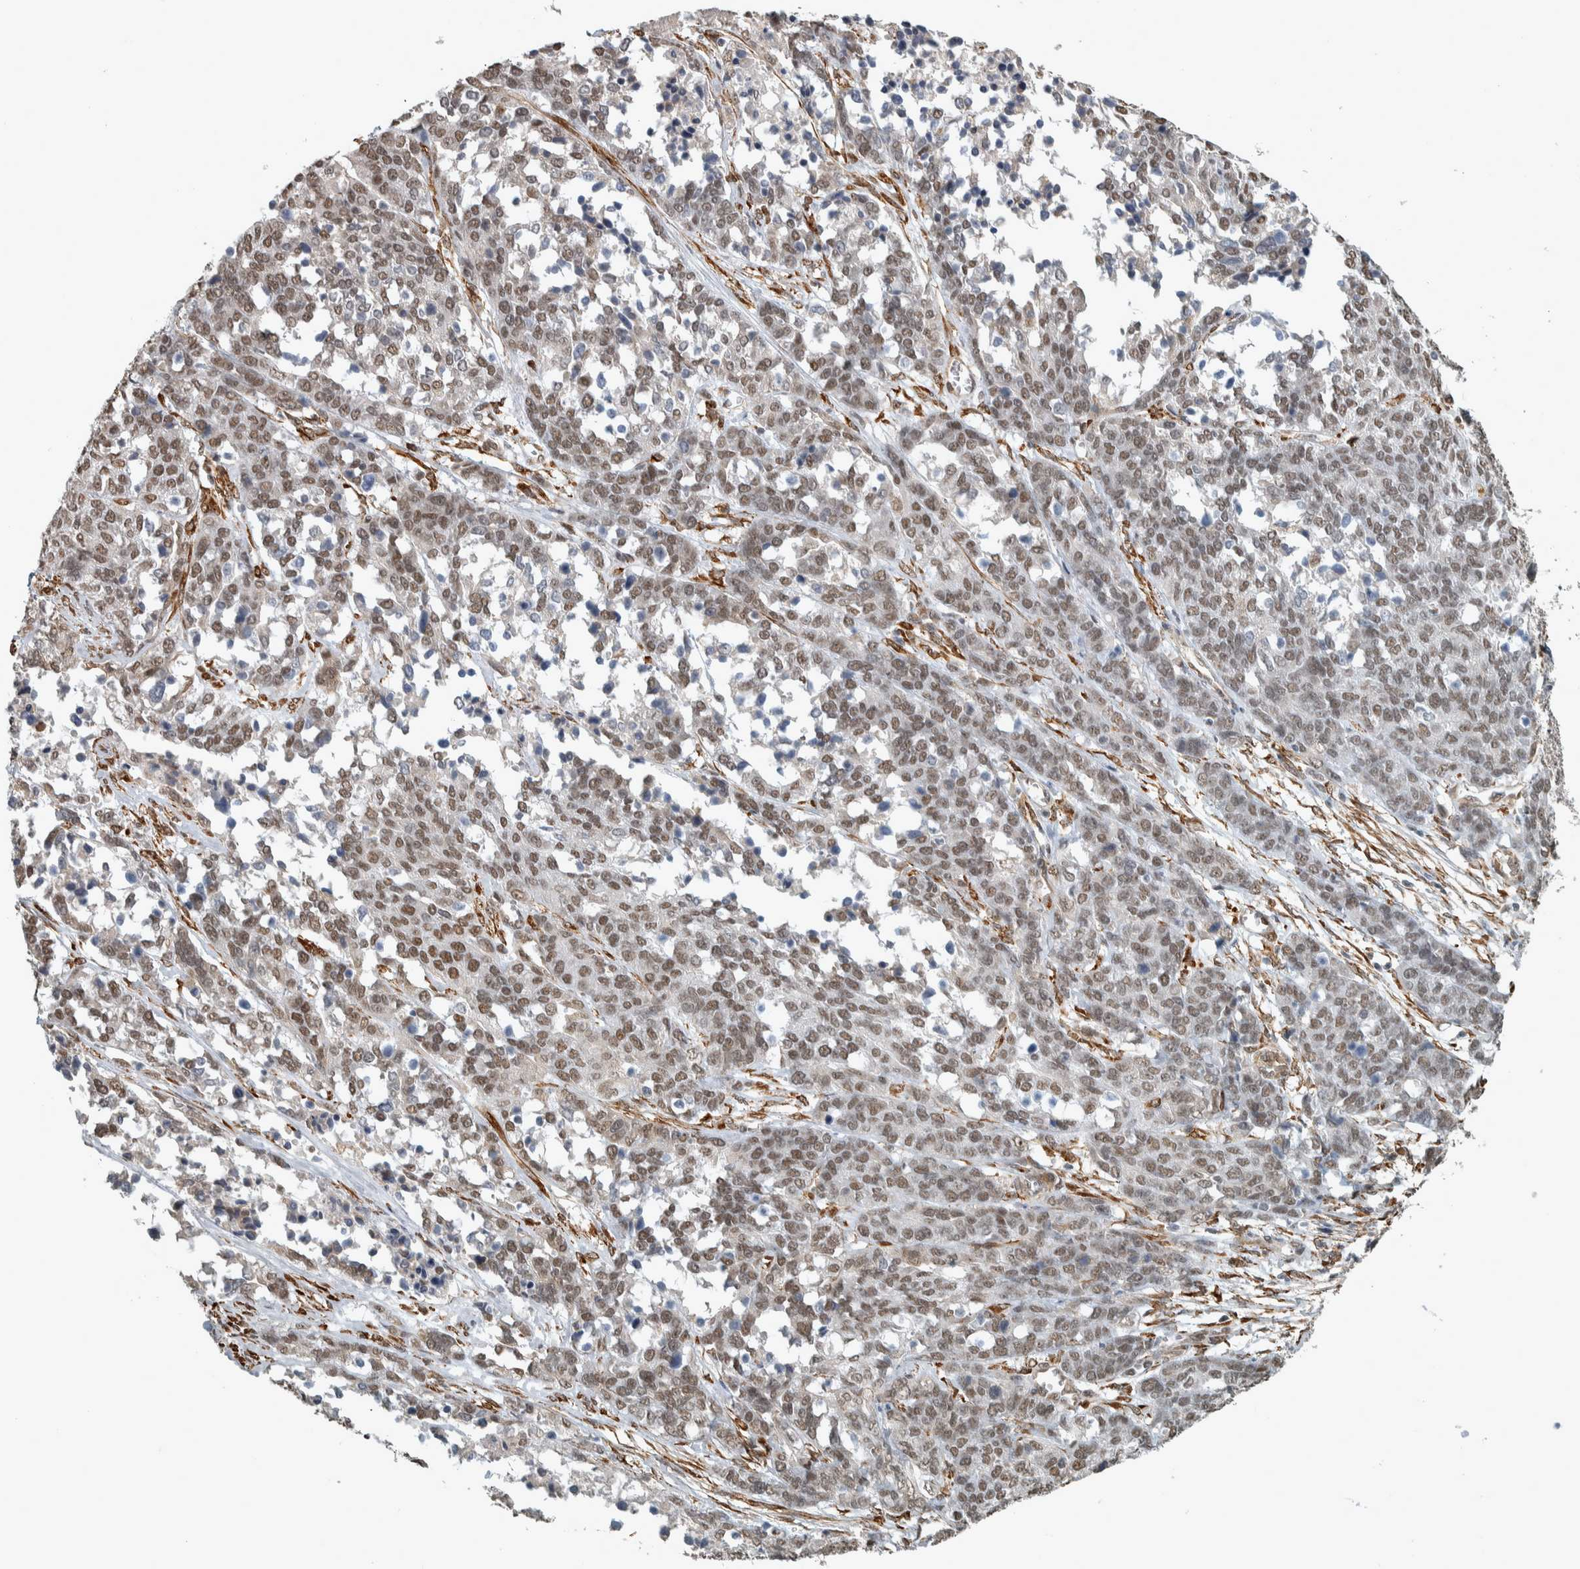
{"staining": {"intensity": "moderate", "quantity": ">75%", "location": "nuclear"}, "tissue": "ovarian cancer", "cell_type": "Tumor cells", "image_type": "cancer", "snomed": [{"axis": "morphology", "description": "Cystadenocarcinoma, serous, NOS"}, {"axis": "topography", "description": "Ovary"}], "caption": "A brown stain shows moderate nuclear staining of a protein in human ovarian serous cystadenocarcinoma tumor cells.", "gene": "DDX42", "patient": {"sex": "female", "age": 44}}